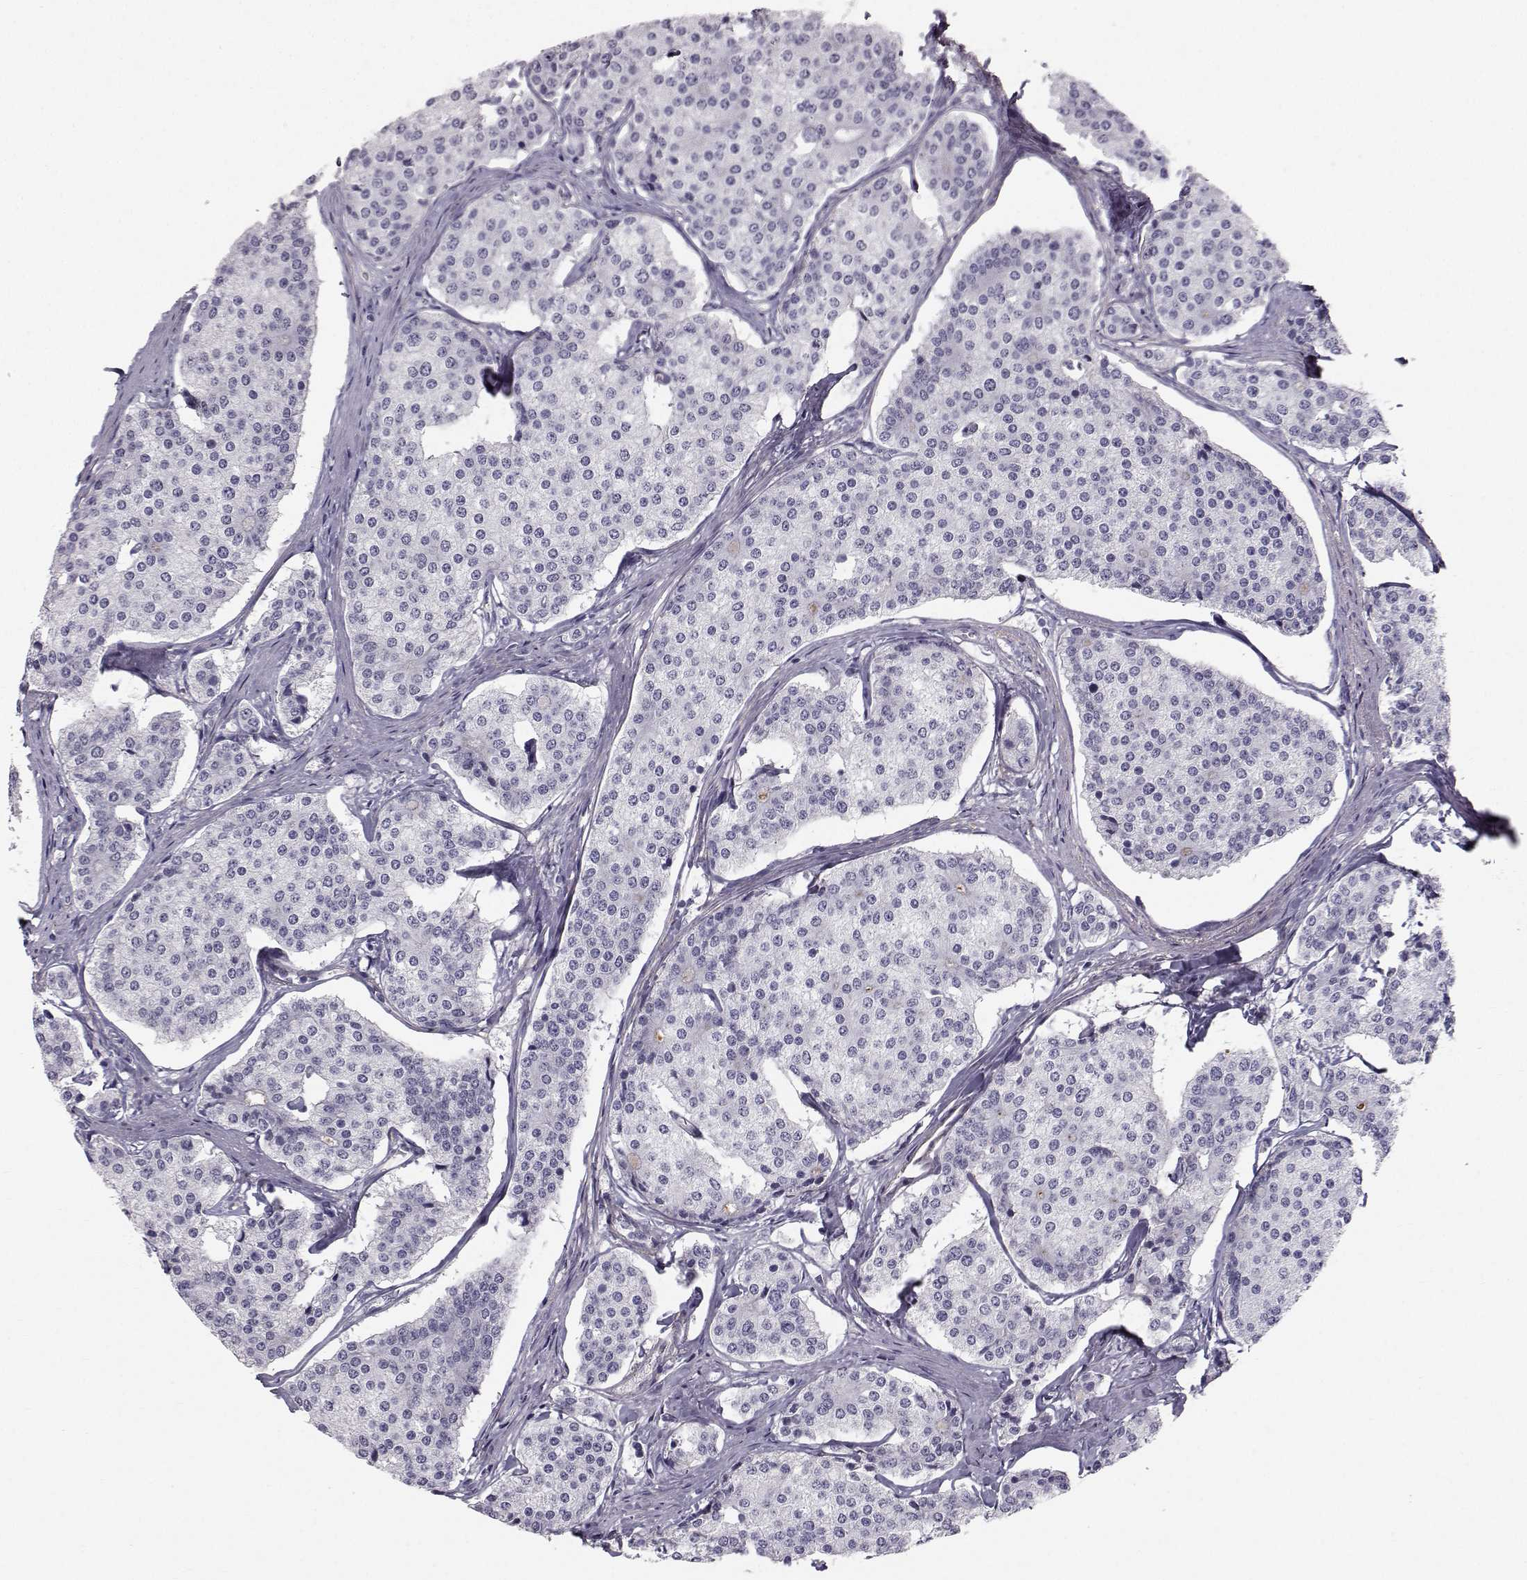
{"staining": {"intensity": "negative", "quantity": "none", "location": "none"}, "tissue": "carcinoid", "cell_type": "Tumor cells", "image_type": "cancer", "snomed": [{"axis": "morphology", "description": "Carcinoid, malignant, NOS"}, {"axis": "topography", "description": "Small intestine"}], "caption": "The histopathology image exhibits no significant expression in tumor cells of carcinoid (malignant). (Brightfield microscopy of DAB (3,3'-diaminobenzidine) immunohistochemistry at high magnification).", "gene": "SPDYE4", "patient": {"sex": "female", "age": 65}}